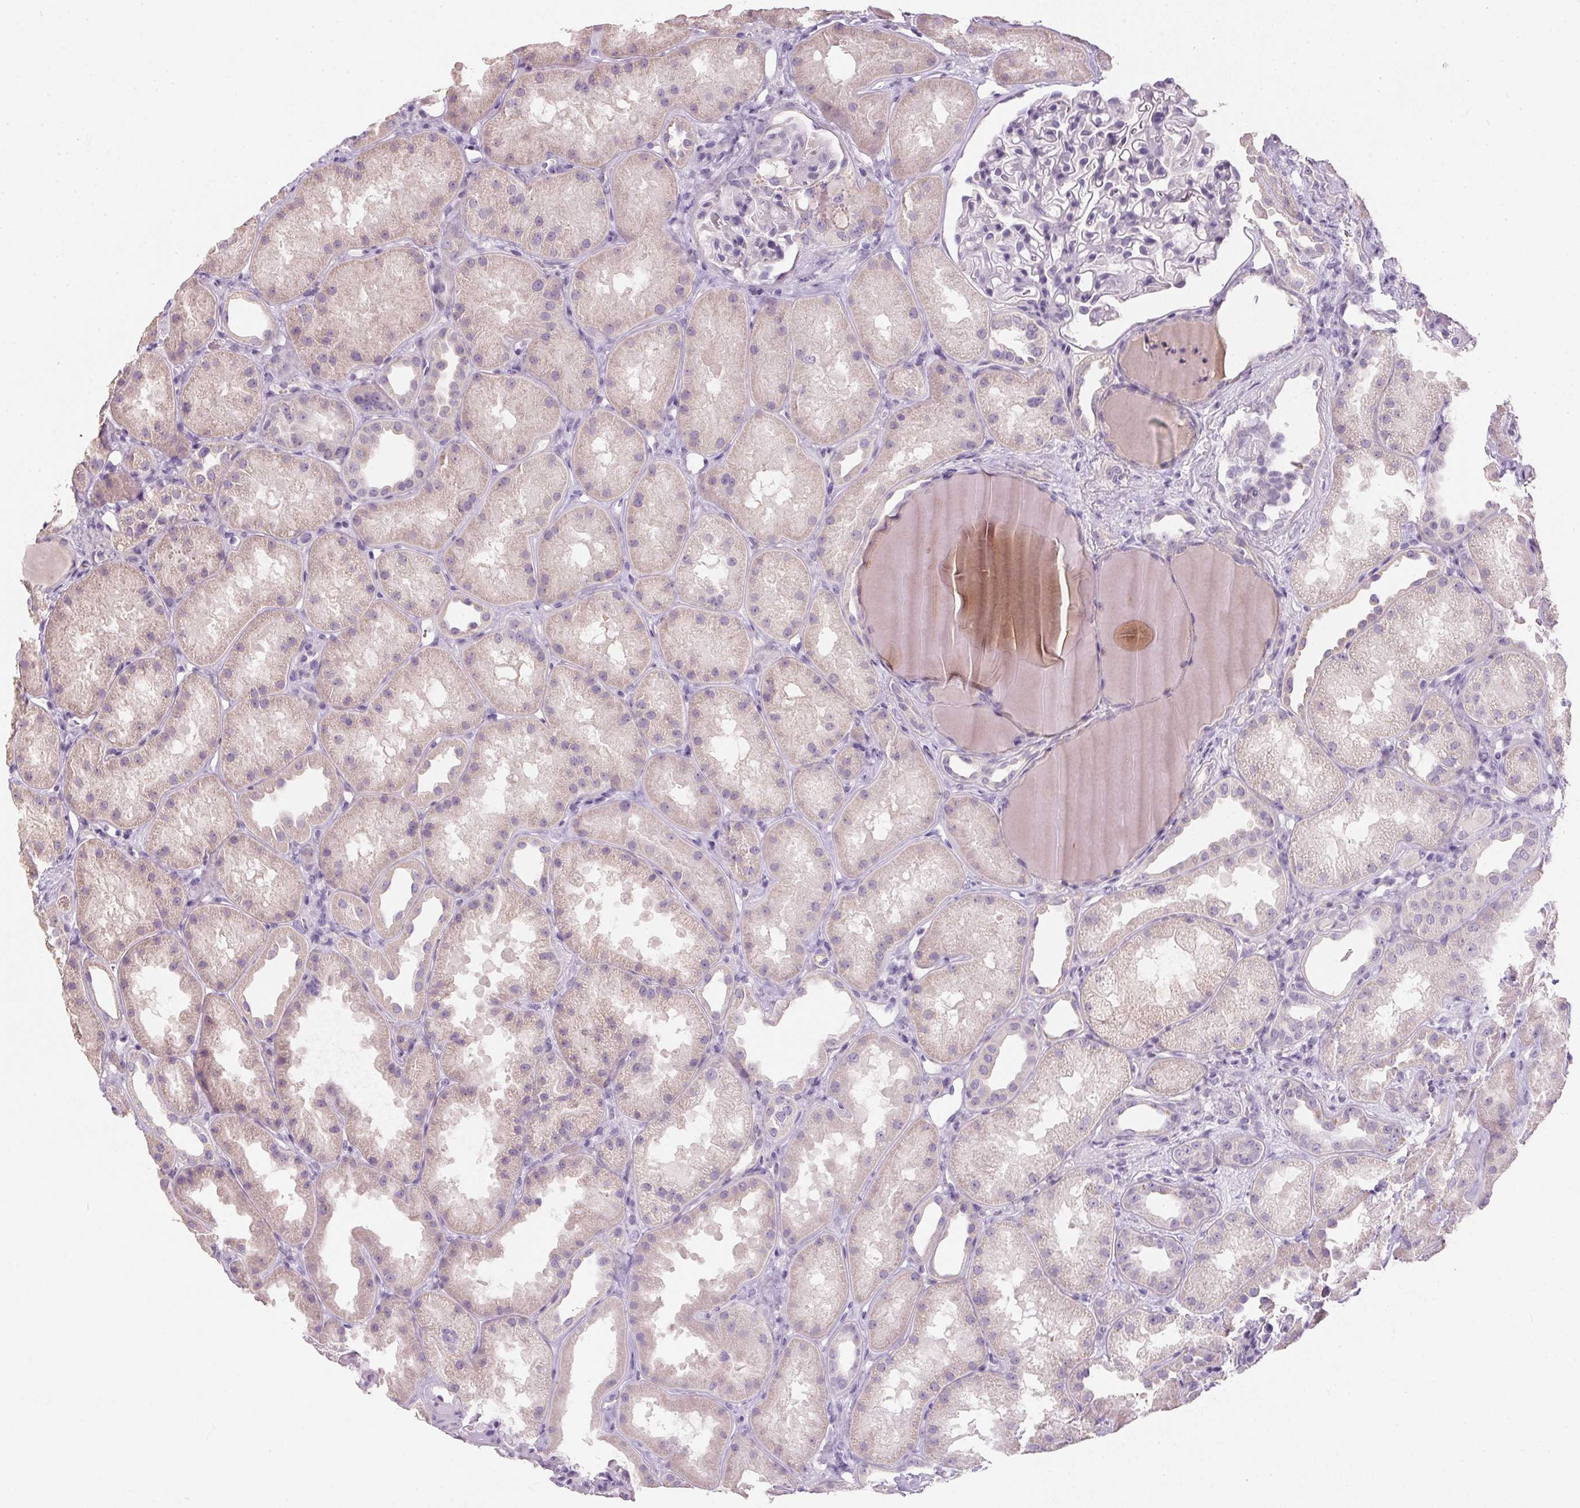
{"staining": {"intensity": "negative", "quantity": "none", "location": "none"}, "tissue": "kidney", "cell_type": "Cells in glomeruli", "image_type": "normal", "snomed": [{"axis": "morphology", "description": "Normal tissue, NOS"}, {"axis": "topography", "description": "Kidney"}], "caption": "The immunohistochemistry image has no significant staining in cells in glomeruli of kidney.", "gene": "HSD17B1", "patient": {"sex": "male", "age": 61}}